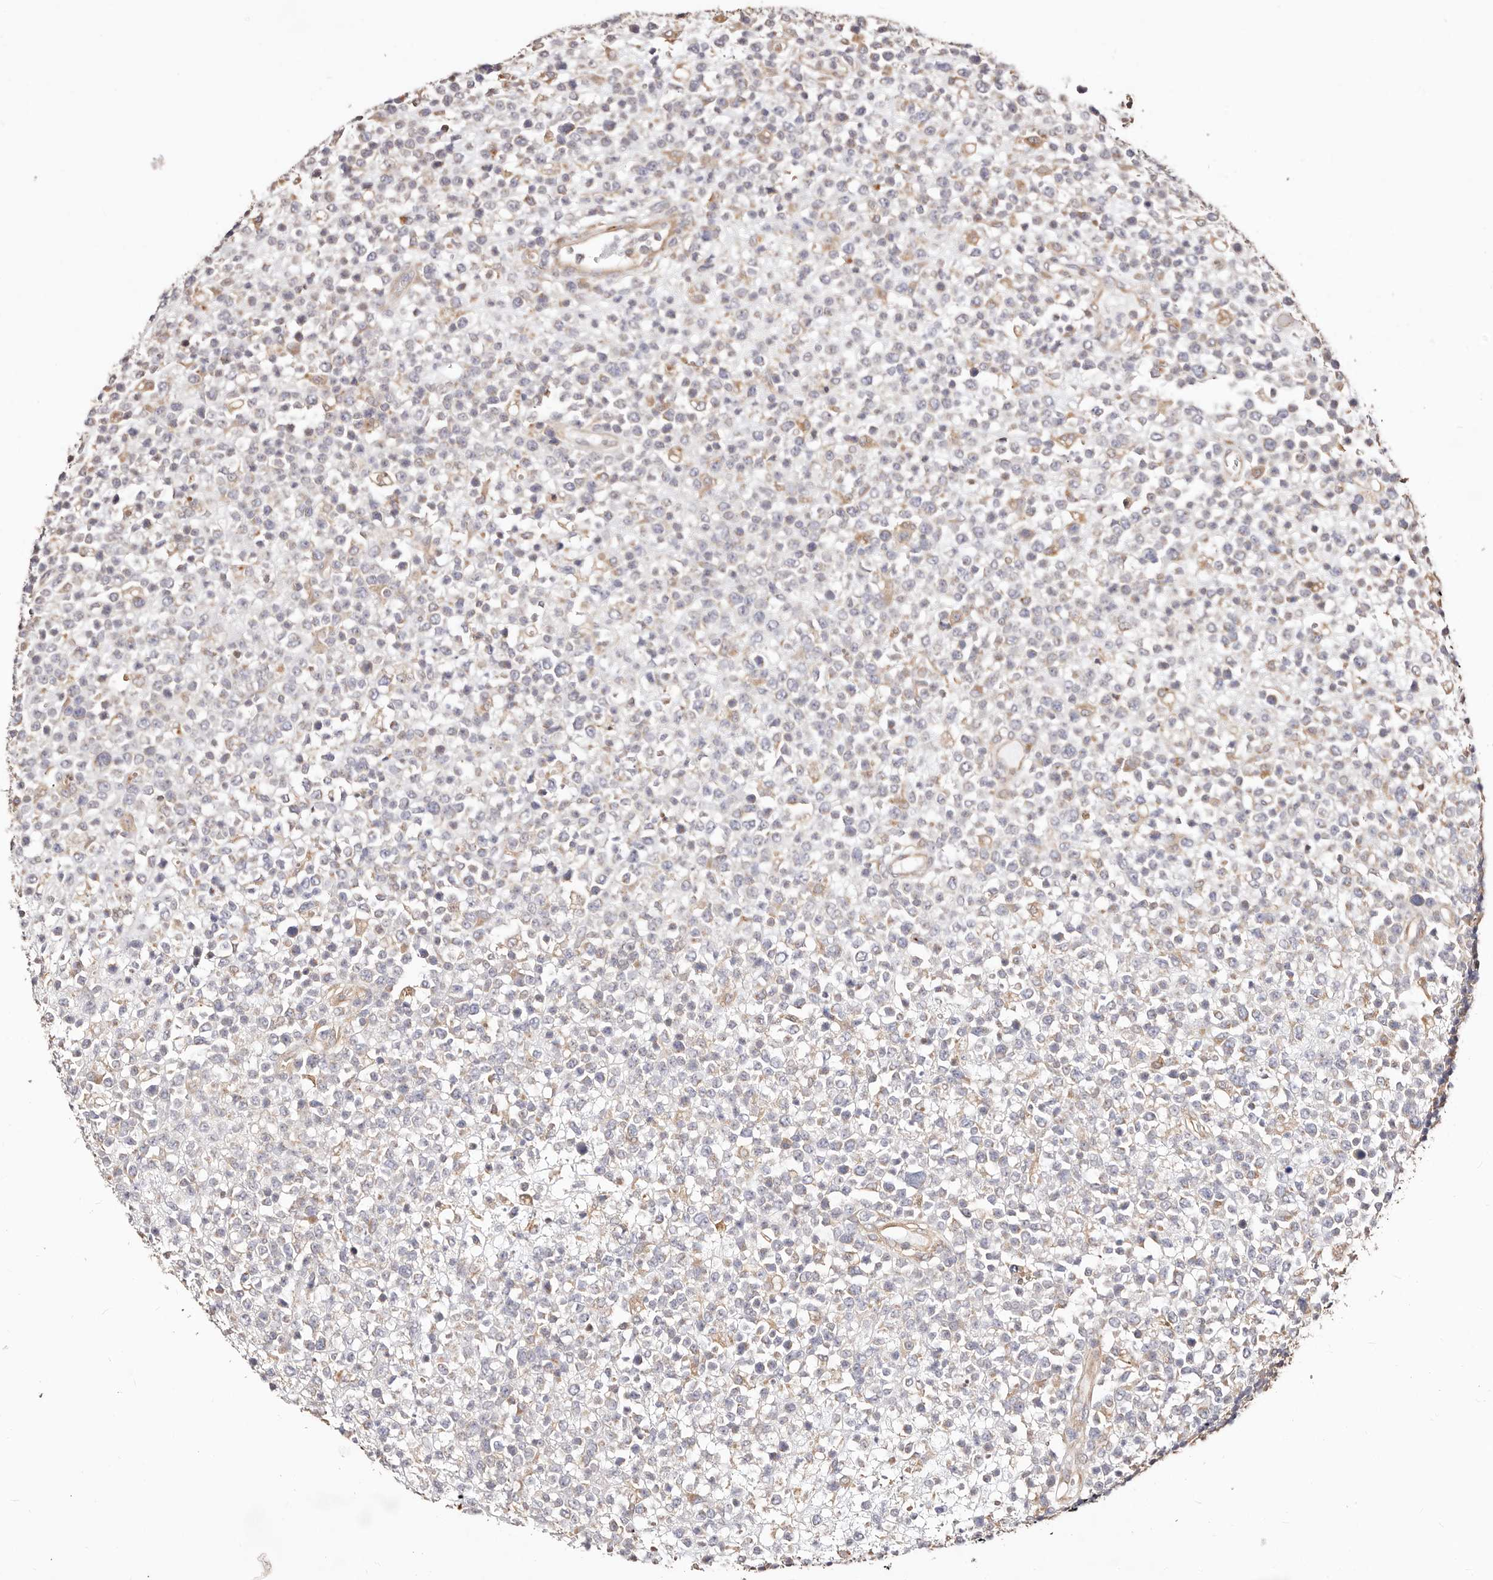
{"staining": {"intensity": "weak", "quantity": "<25%", "location": "cytoplasmic/membranous"}, "tissue": "lymphoma", "cell_type": "Tumor cells", "image_type": "cancer", "snomed": [{"axis": "morphology", "description": "Malignant lymphoma, non-Hodgkin's type, High grade"}, {"axis": "topography", "description": "Colon"}], "caption": "Photomicrograph shows no significant protein positivity in tumor cells of lymphoma.", "gene": "MAPK1", "patient": {"sex": "female", "age": 53}}